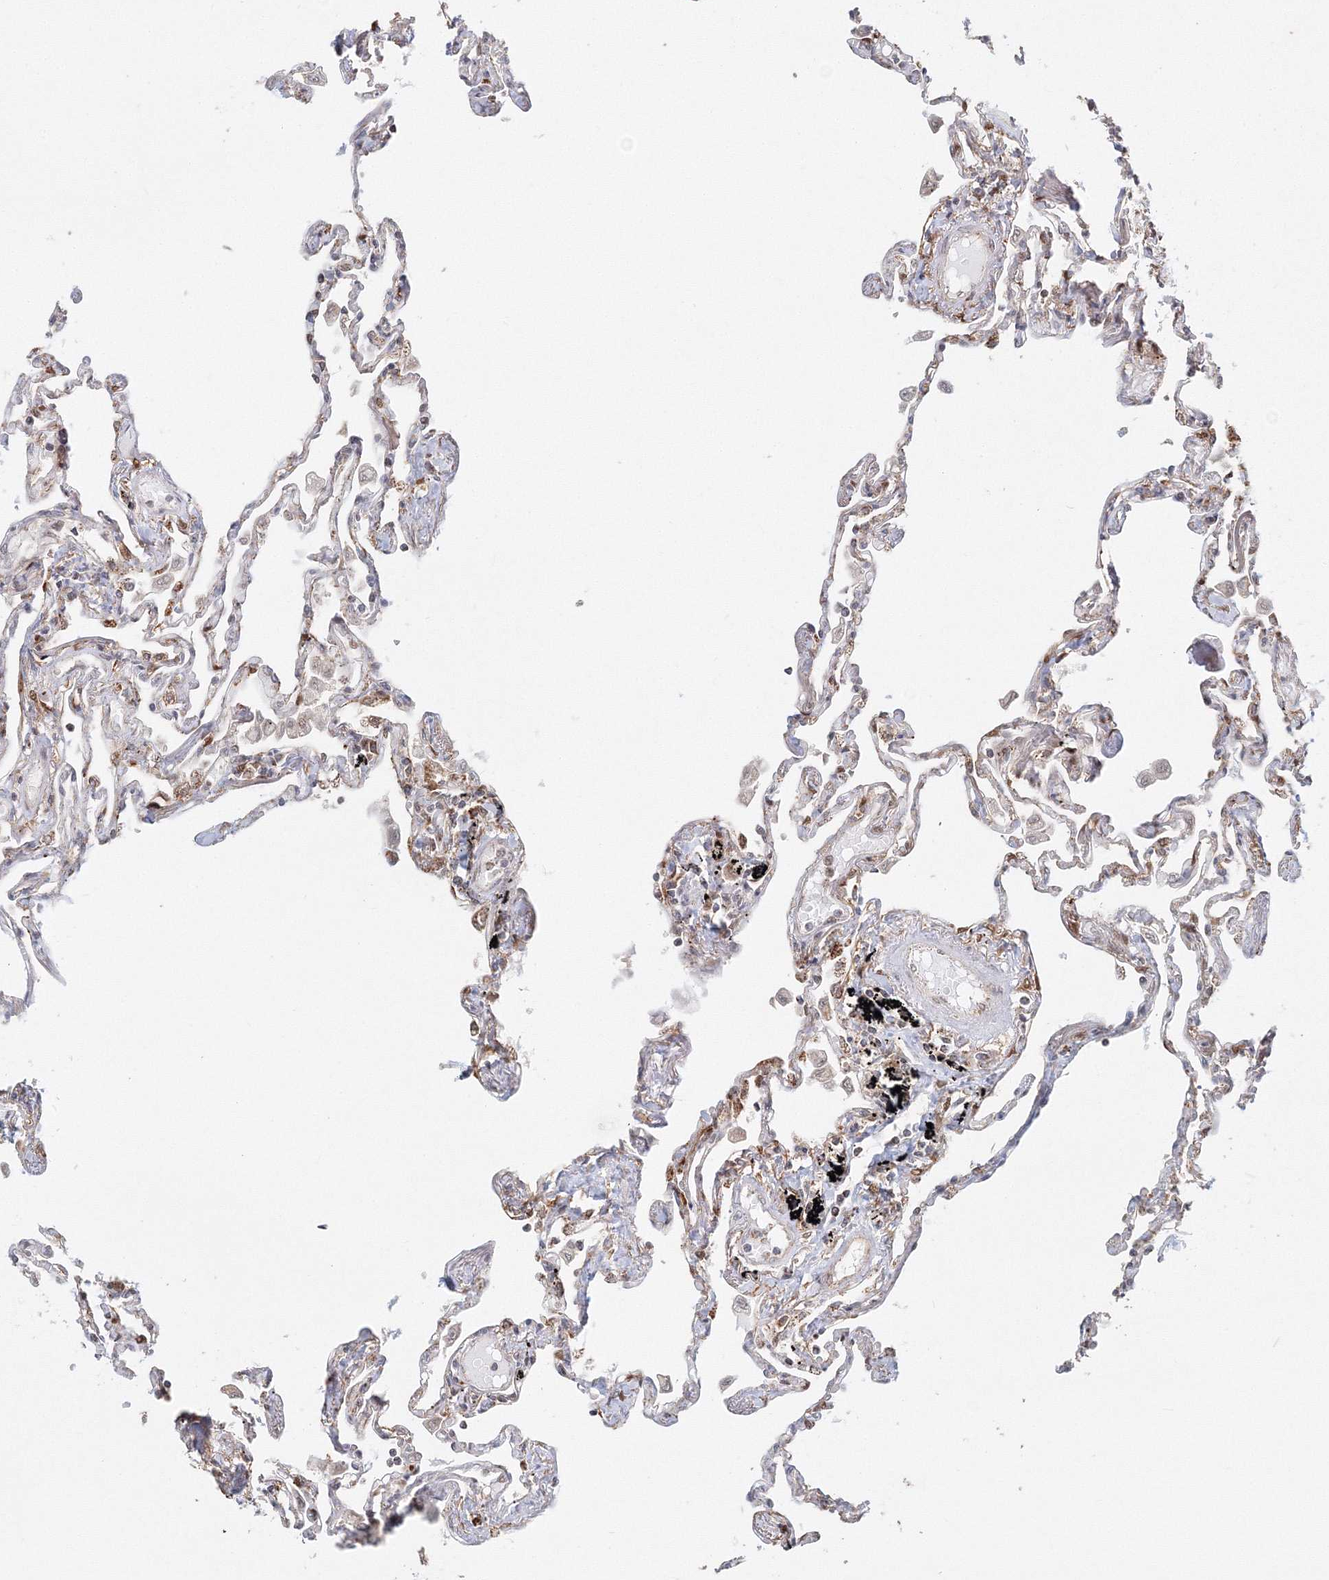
{"staining": {"intensity": "moderate", "quantity": "<25%", "location": "cytoplasmic/membranous,nuclear"}, "tissue": "lung", "cell_type": "Alveolar cells", "image_type": "normal", "snomed": [{"axis": "morphology", "description": "Normal tissue, NOS"}, {"axis": "topography", "description": "Lung"}], "caption": "Lung stained with immunohistochemistry (IHC) reveals moderate cytoplasmic/membranous,nuclear positivity in about <25% of alveolar cells. (DAB (3,3'-diaminobenzidine) IHC, brown staining for protein, blue staining for nuclei).", "gene": "PSMD6", "patient": {"sex": "female", "age": 67}}